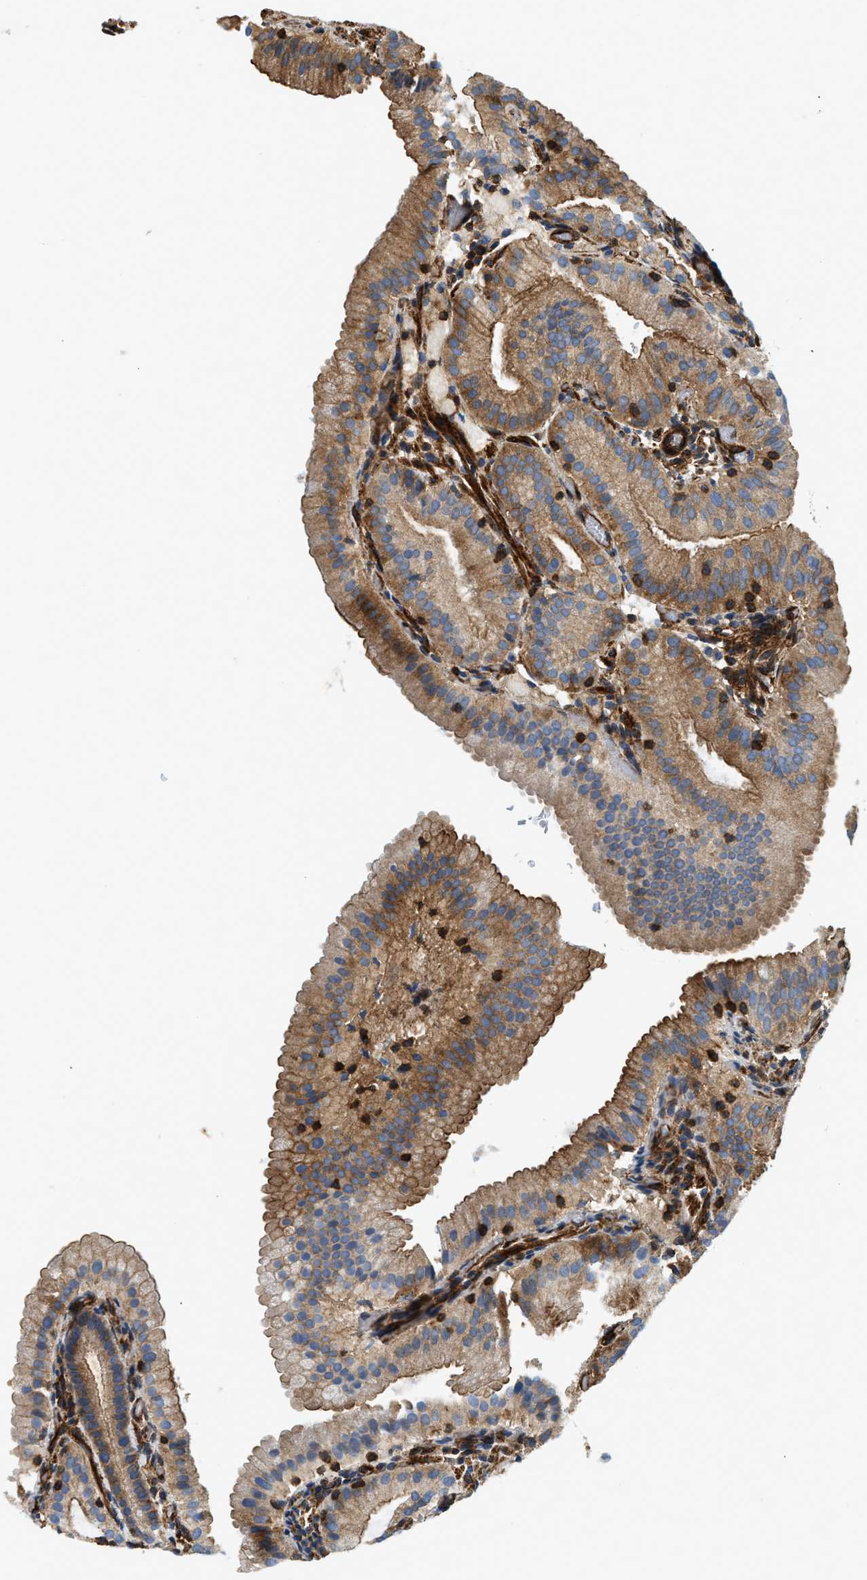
{"staining": {"intensity": "moderate", "quantity": ">75%", "location": "cytoplasmic/membranous"}, "tissue": "gallbladder", "cell_type": "Glandular cells", "image_type": "normal", "snomed": [{"axis": "morphology", "description": "Normal tissue, NOS"}, {"axis": "topography", "description": "Gallbladder"}], "caption": "A brown stain labels moderate cytoplasmic/membranous positivity of a protein in glandular cells of normal gallbladder. The protein is shown in brown color, while the nuclei are stained blue.", "gene": "HIP1", "patient": {"sex": "male", "age": 54}}